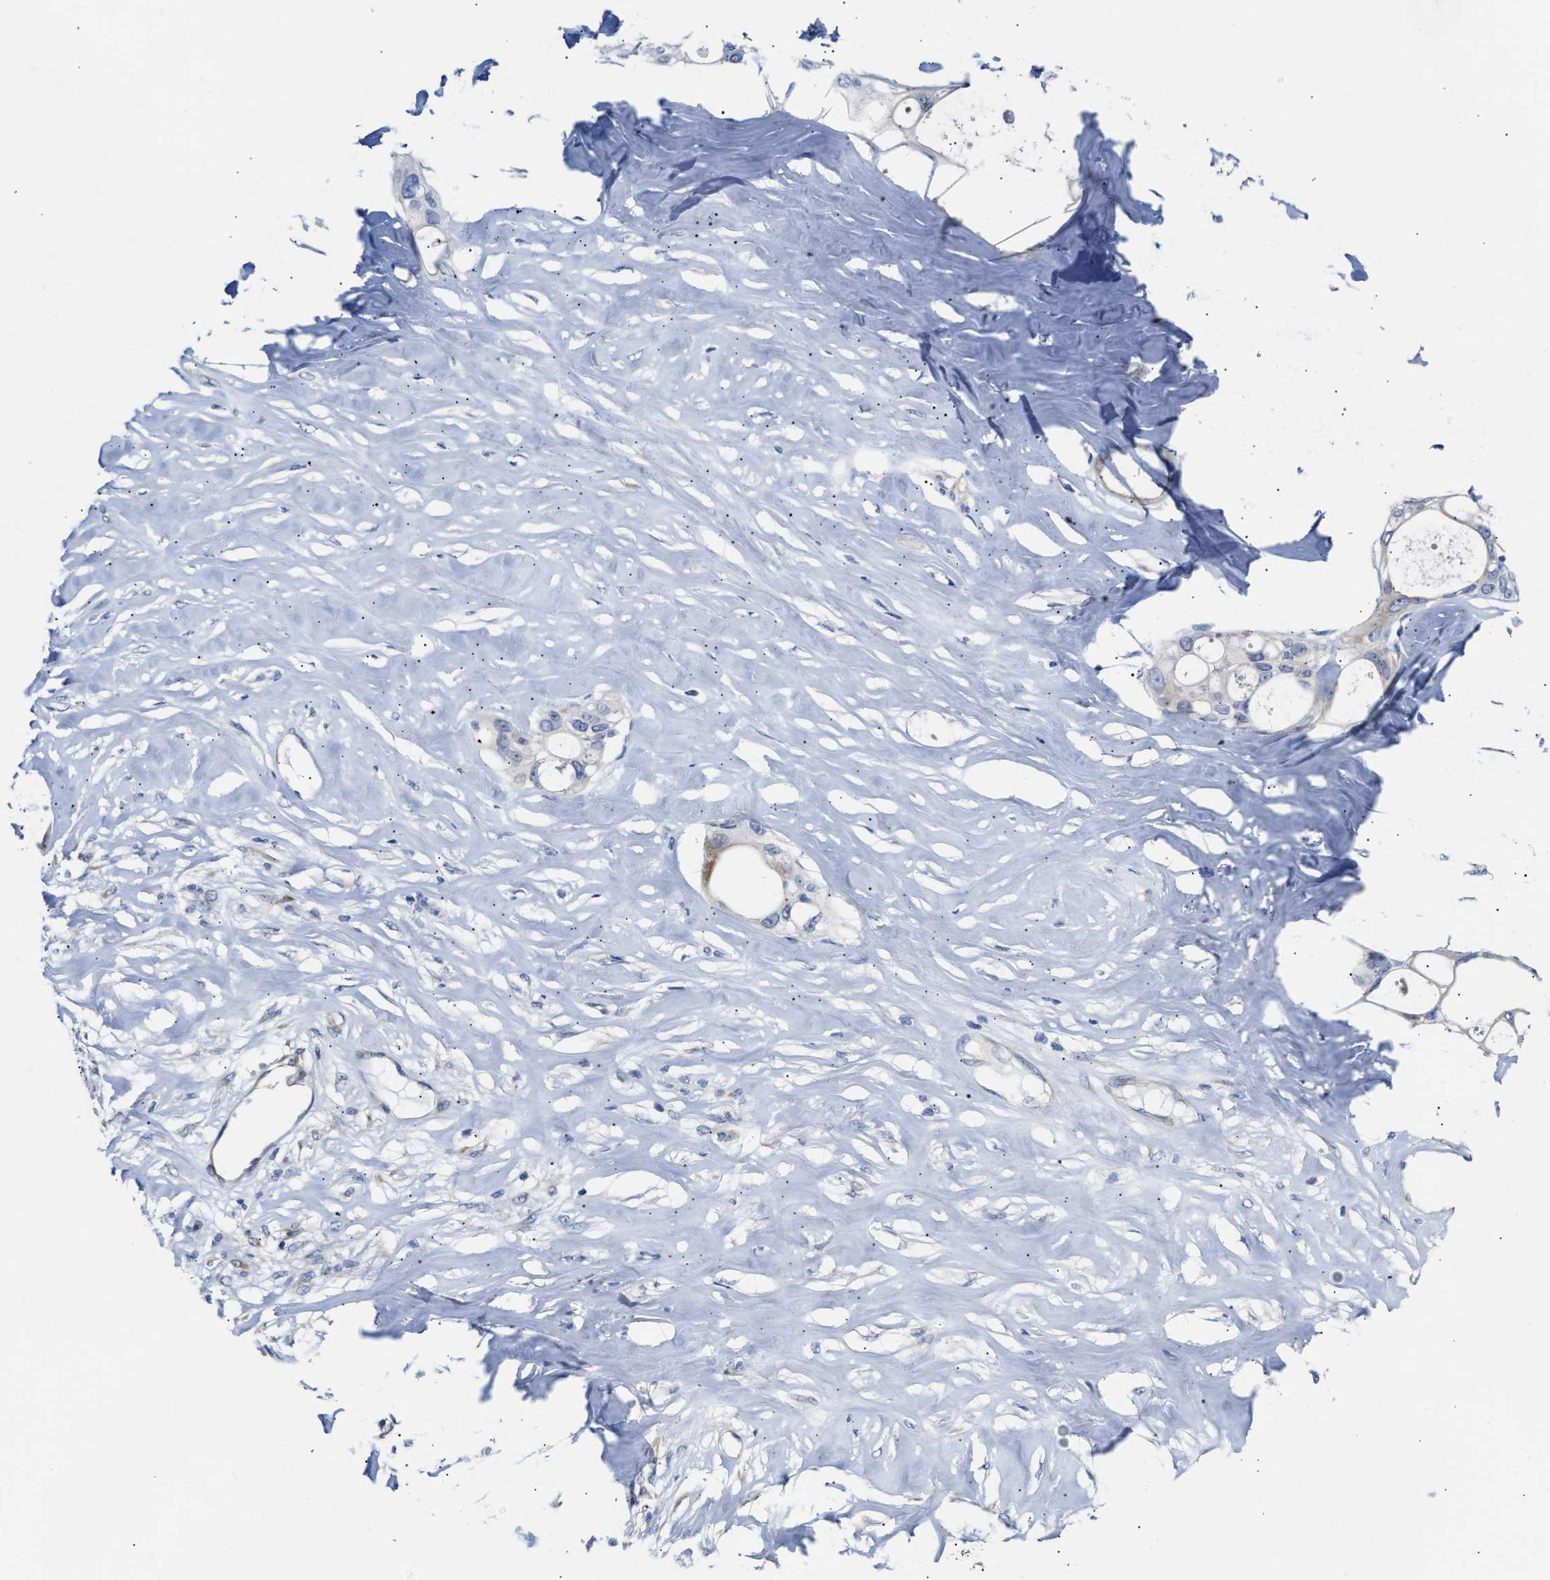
{"staining": {"intensity": "moderate", "quantity": "25%-75%", "location": "cytoplasmic/membranous"}, "tissue": "liver cancer", "cell_type": "Tumor cells", "image_type": "cancer", "snomed": [{"axis": "morphology", "description": "Cholangiocarcinoma"}, {"axis": "topography", "description": "Liver"}], "caption": "Cholangiocarcinoma (liver) tissue reveals moderate cytoplasmic/membranous staining in approximately 25%-75% of tumor cells", "gene": "FHL1", "patient": {"sex": "female", "age": 67}}